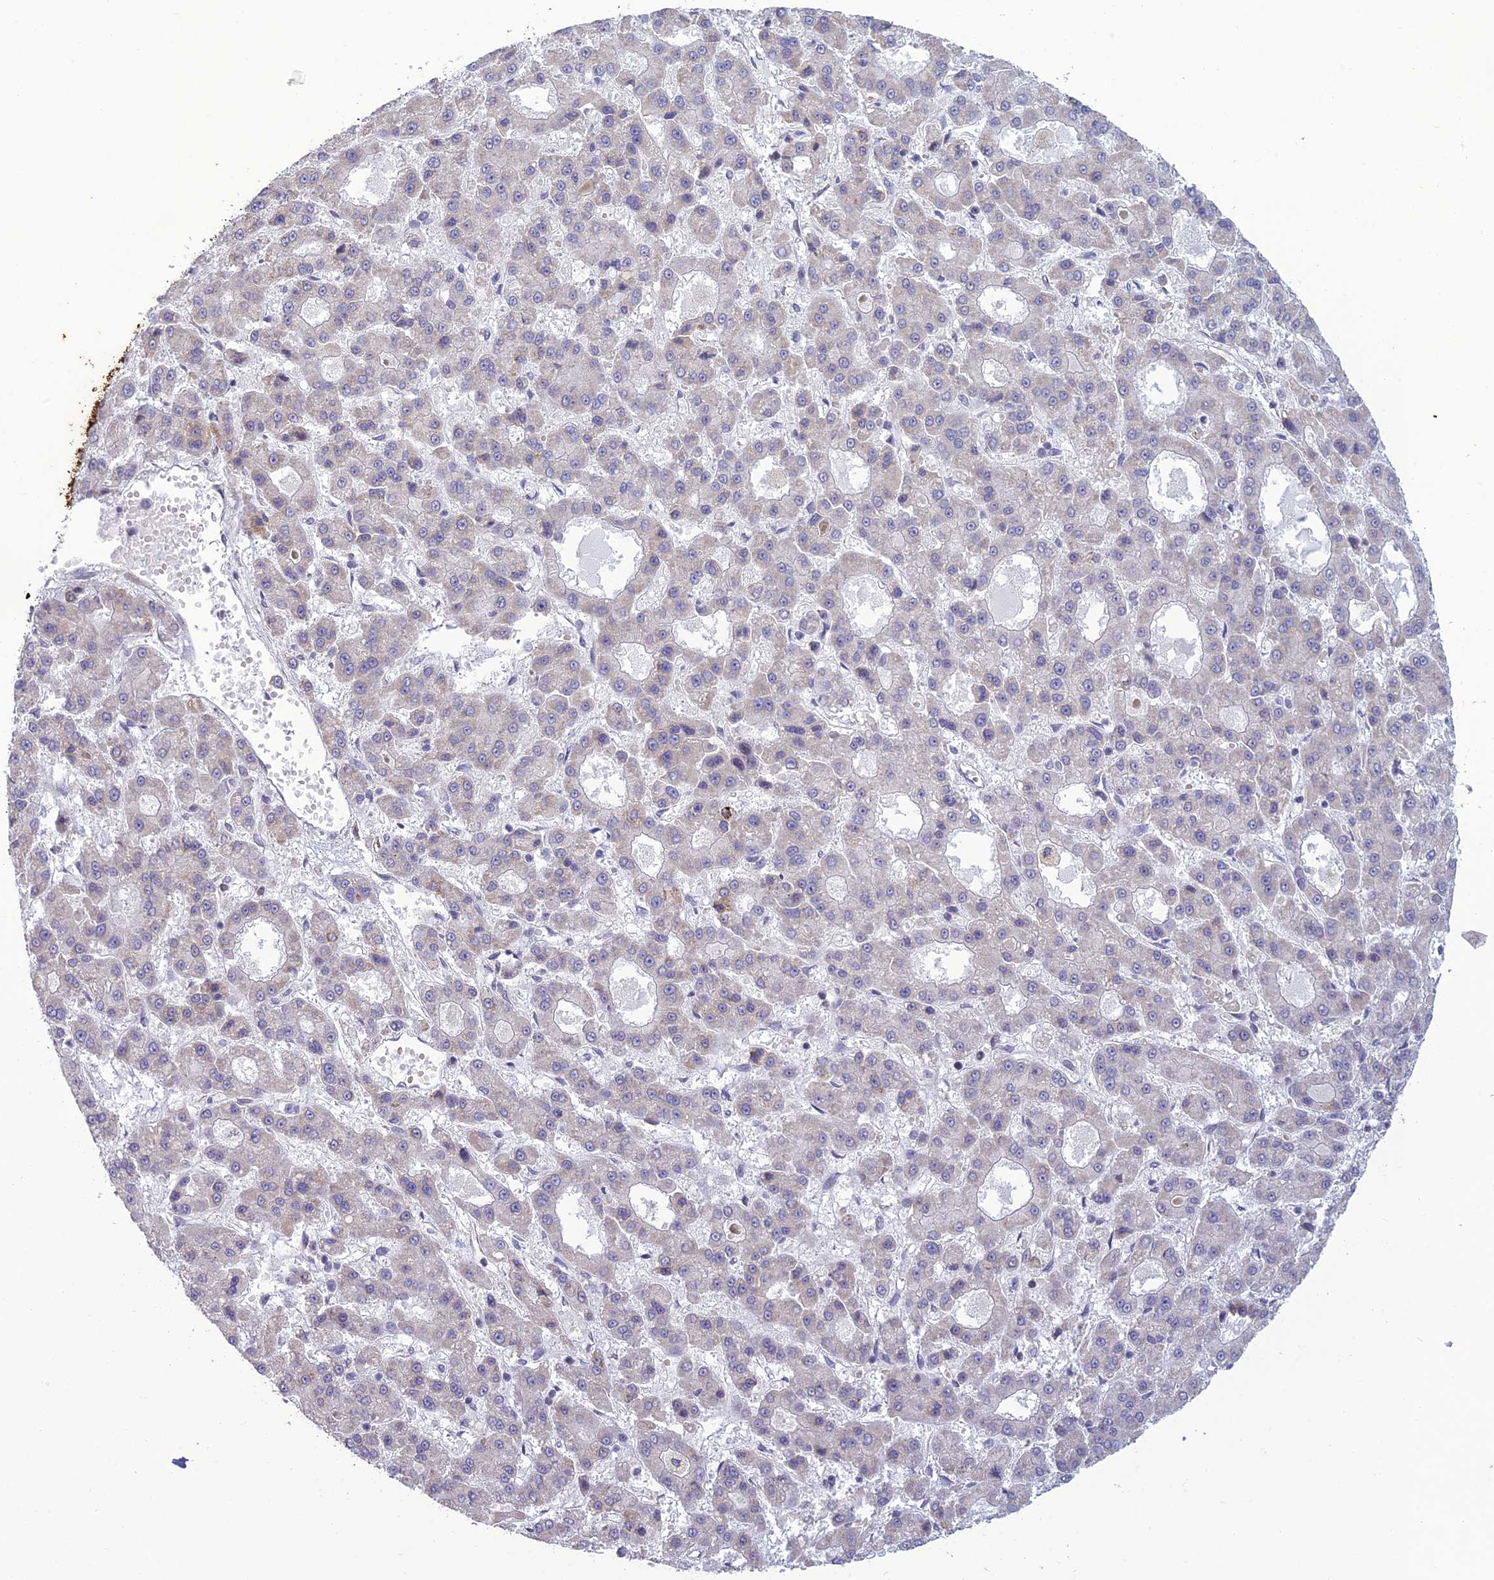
{"staining": {"intensity": "negative", "quantity": "none", "location": "none"}, "tissue": "liver cancer", "cell_type": "Tumor cells", "image_type": "cancer", "snomed": [{"axis": "morphology", "description": "Carcinoma, Hepatocellular, NOS"}, {"axis": "topography", "description": "Liver"}], "caption": "An image of liver cancer (hepatocellular carcinoma) stained for a protein exhibits no brown staining in tumor cells. Nuclei are stained in blue.", "gene": "DTX2", "patient": {"sex": "male", "age": 70}}